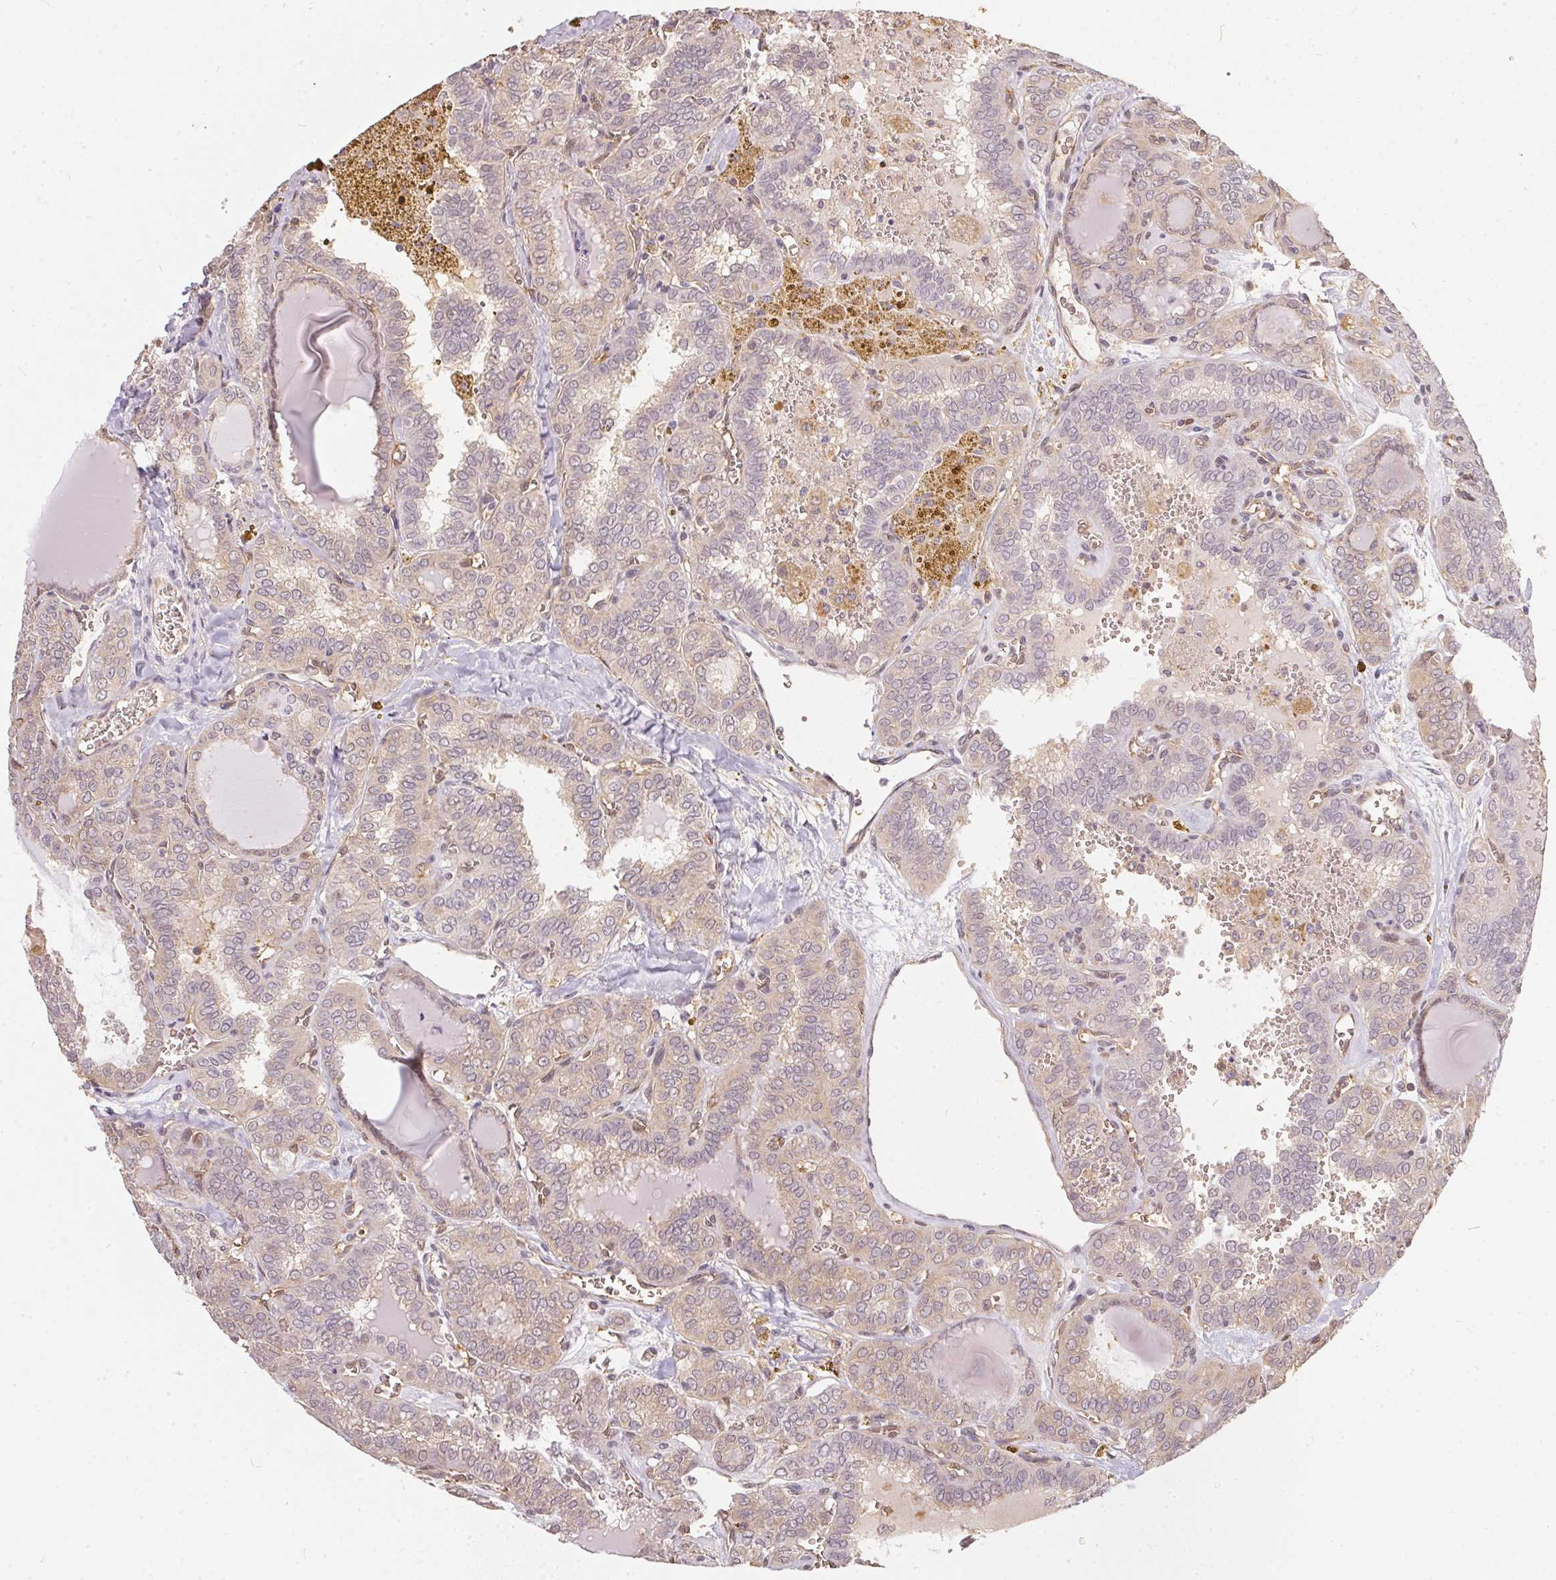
{"staining": {"intensity": "weak", "quantity": "<25%", "location": "cytoplasmic/membranous"}, "tissue": "thyroid cancer", "cell_type": "Tumor cells", "image_type": "cancer", "snomed": [{"axis": "morphology", "description": "Papillary adenocarcinoma, NOS"}, {"axis": "topography", "description": "Thyroid gland"}], "caption": "Protein analysis of thyroid papillary adenocarcinoma shows no significant positivity in tumor cells.", "gene": "BLMH", "patient": {"sex": "female", "age": 41}}